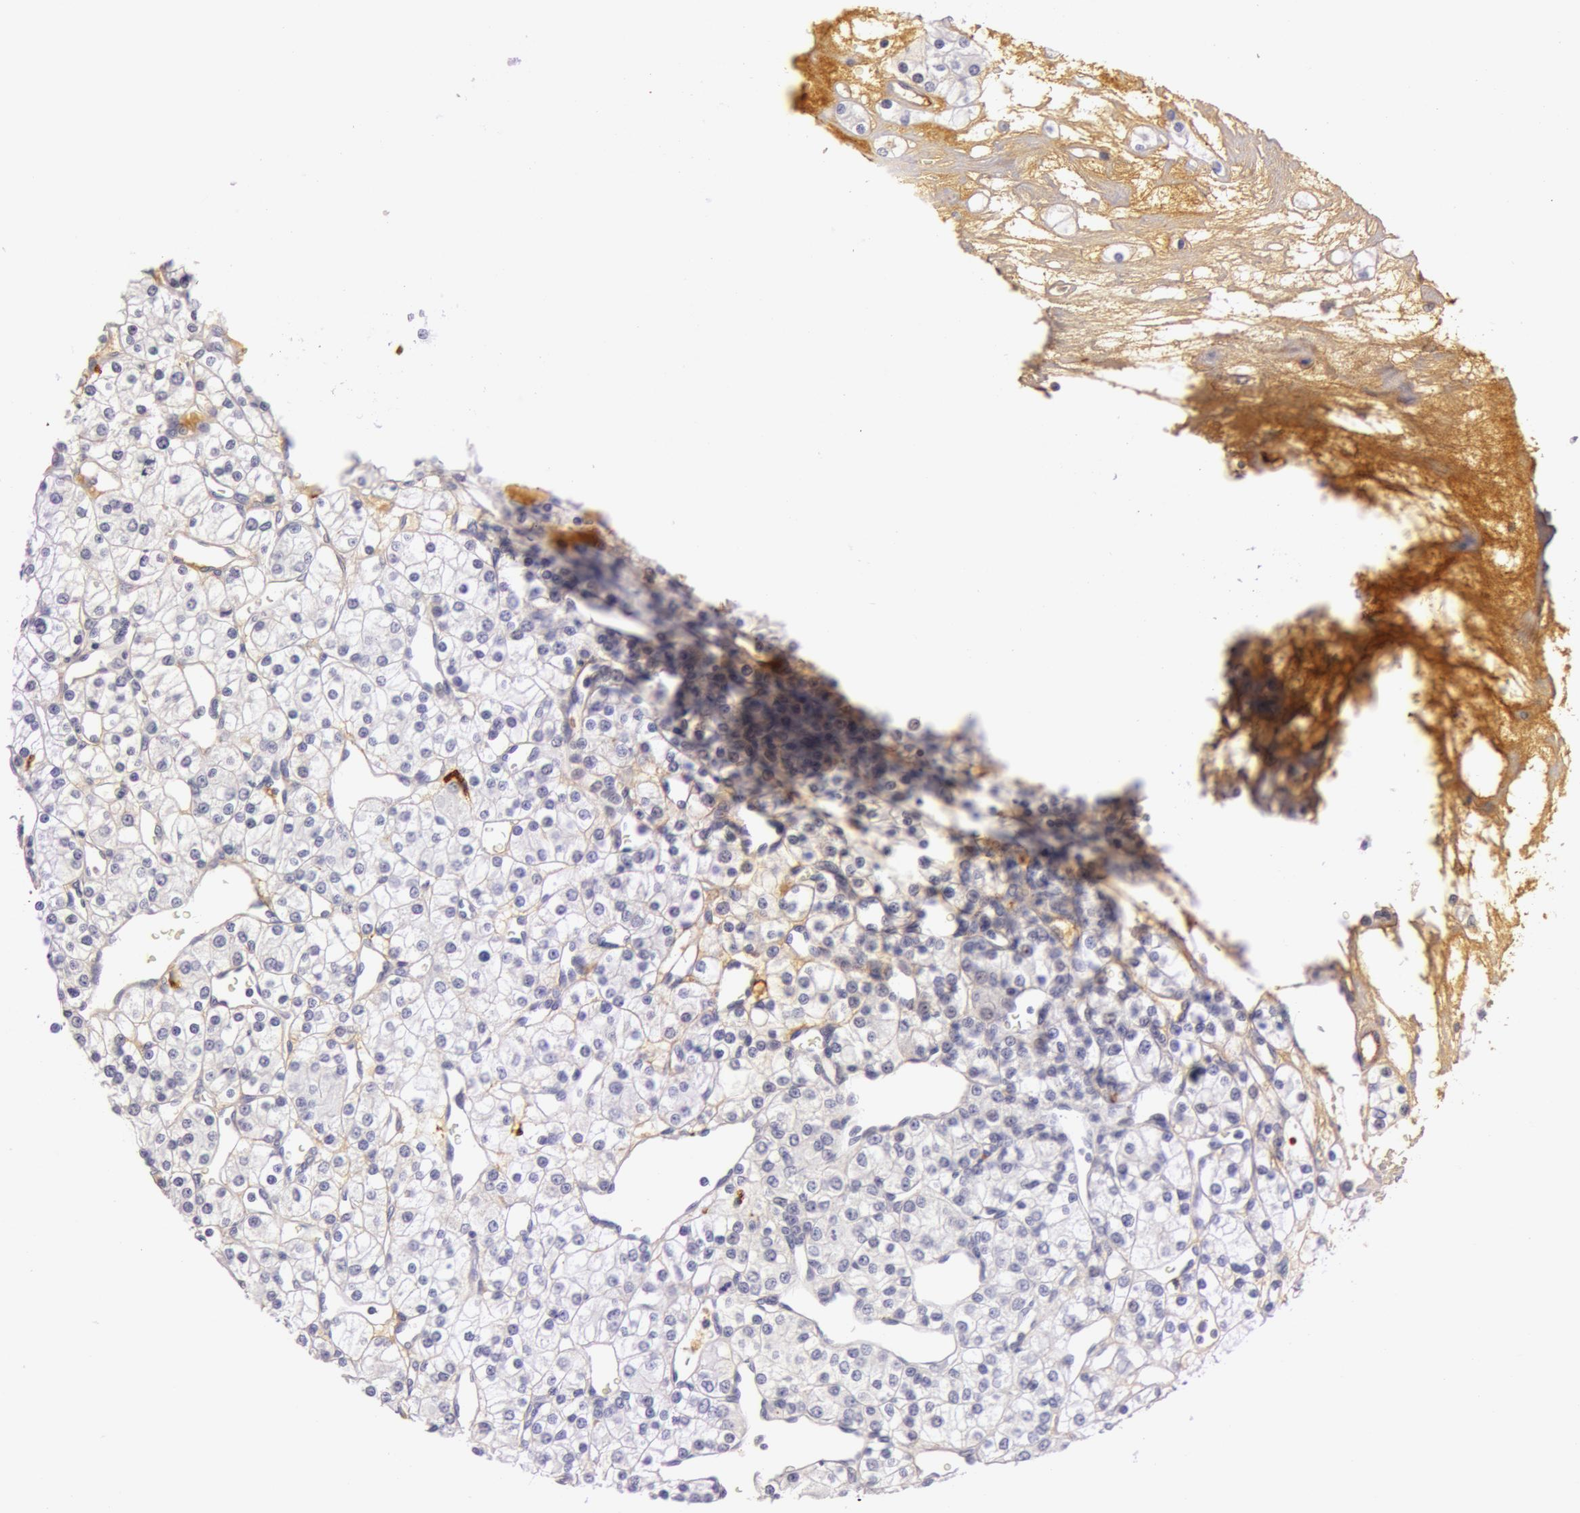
{"staining": {"intensity": "negative", "quantity": "none", "location": "none"}, "tissue": "renal cancer", "cell_type": "Tumor cells", "image_type": "cancer", "snomed": [{"axis": "morphology", "description": "Adenocarcinoma, NOS"}, {"axis": "topography", "description": "Kidney"}], "caption": "An IHC micrograph of renal adenocarcinoma is shown. There is no staining in tumor cells of renal adenocarcinoma.", "gene": "C4BPA", "patient": {"sex": "female", "age": 62}}